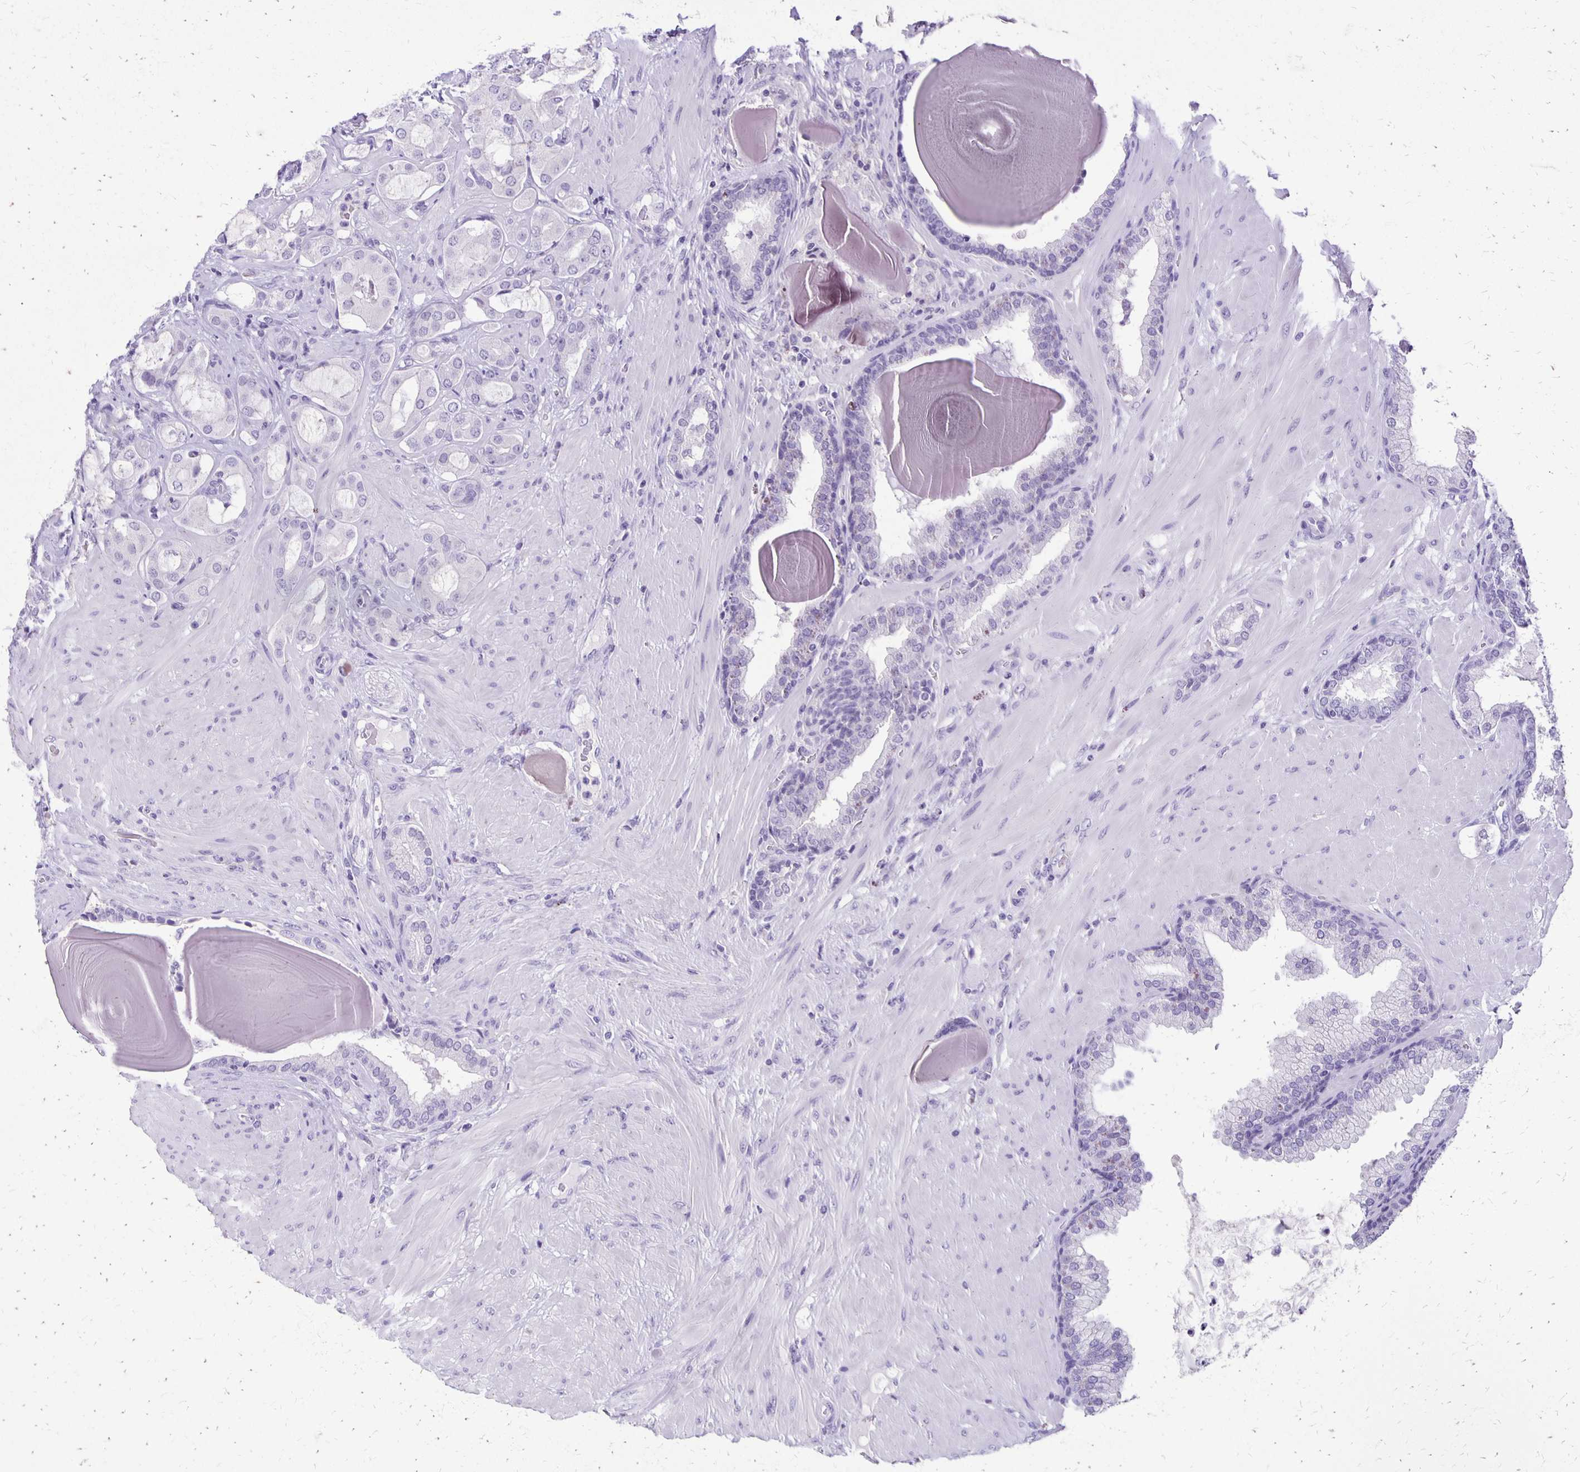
{"staining": {"intensity": "negative", "quantity": "none", "location": "none"}, "tissue": "prostate cancer", "cell_type": "Tumor cells", "image_type": "cancer", "snomed": [{"axis": "morphology", "description": "Adenocarcinoma, Low grade"}, {"axis": "topography", "description": "Prostate"}], "caption": "Tumor cells show no significant protein positivity in prostate cancer (adenocarcinoma (low-grade)).", "gene": "ANKRD45", "patient": {"sex": "male", "age": 57}}